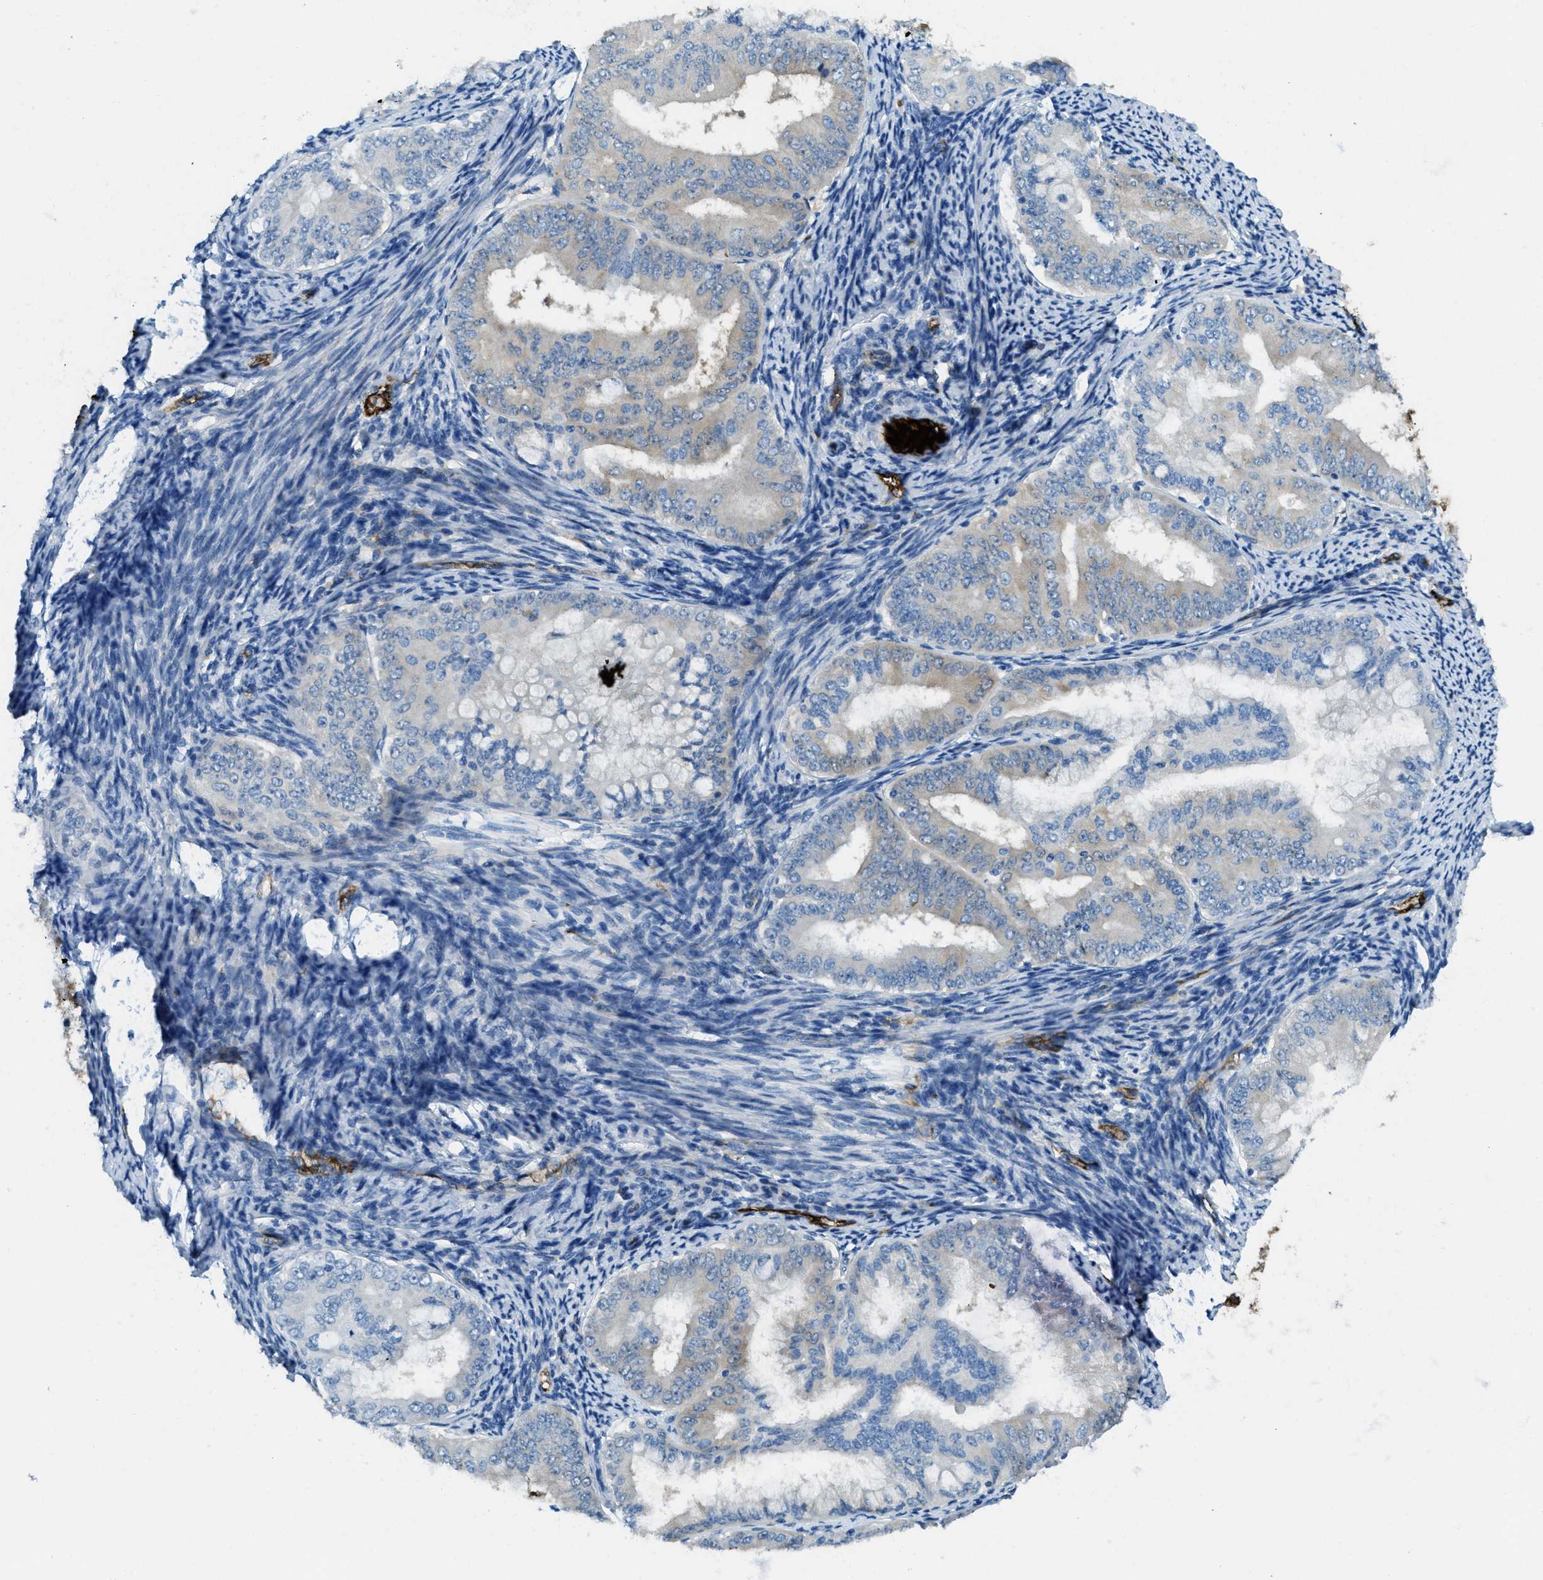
{"staining": {"intensity": "weak", "quantity": "<25%", "location": "cytoplasmic/membranous"}, "tissue": "endometrial cancer", "cell_type": "Tumor cells", "image_type": "cancer", "snomed": [{"axis": "morphology", "description": "Adenocarcinoma, NOS"}, {"axis": "topography", "description": "Endometrium"}], "caption": "A histopathology image of endometrial cancer (adenocarcinoma) stained for a protein shows no brown staining in tumor cells. (DAB (3,3'-diaminobenzidine) immunohistochemistry visualized using brightfield microscopy, high magnification).", "gene": "TRIM59", "patient": {"sex": "female", "age": 63}}